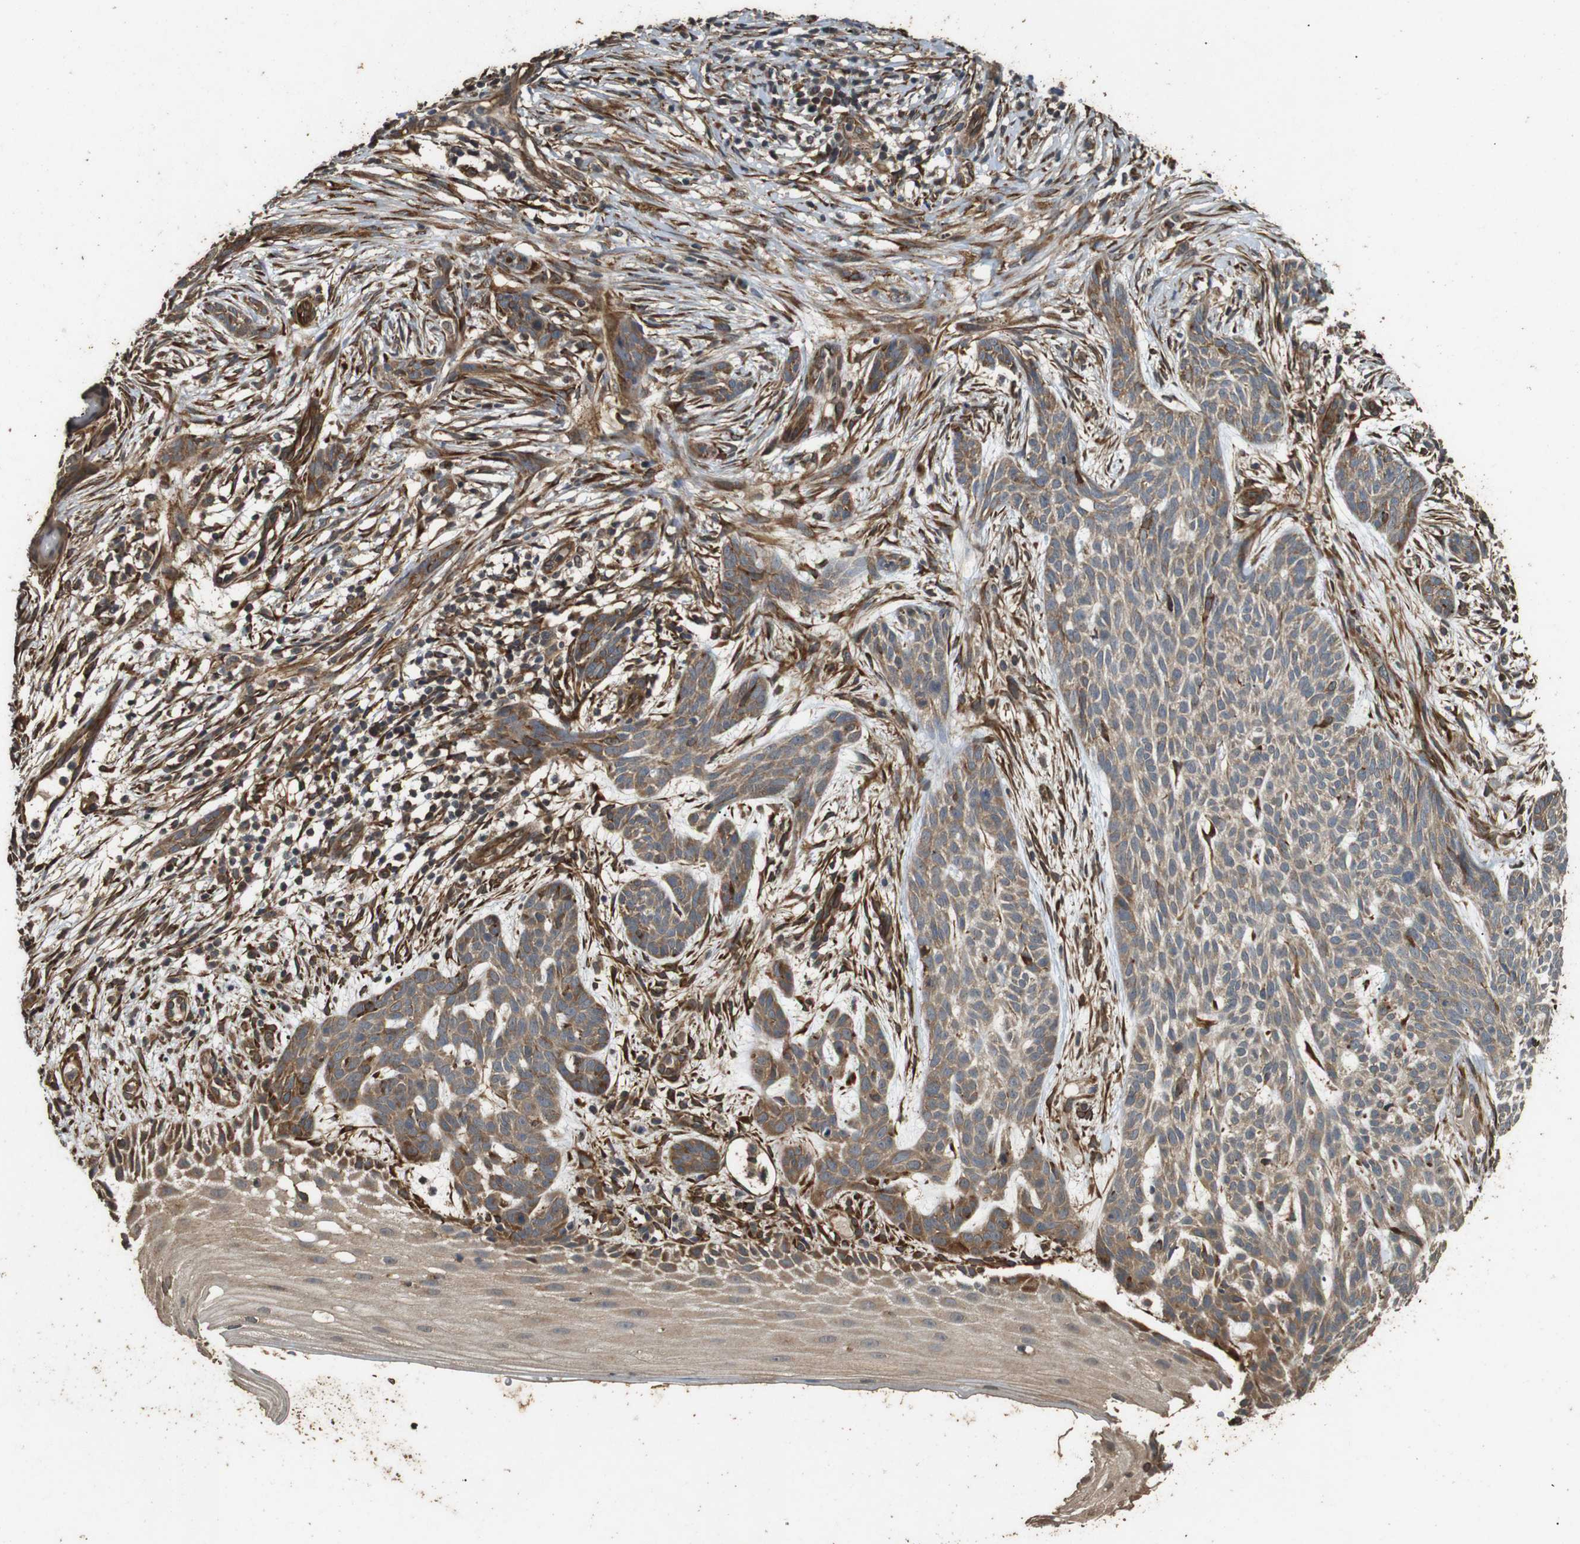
{"staining": {"intensity": "moderate", "quantity": ">75%", "location": "cytoplasmic/membranous"}, "tissue": "skin cancer", "cell_type": "Tumor cells", "image_type": "cancer", "snomed": [{"axis": "morphology", "description": "Basal cell carcinoma"}, {"axis": "topography", "description": "Skin"}], "caption": "DAB immunohistochemical staining of skin cancer shows moderate cytoplasmic/membranous protein positivity in approximately >75% of tumor cells.", "gene": "CNPY4", "patient": {"sex": "female", "age": 59}}